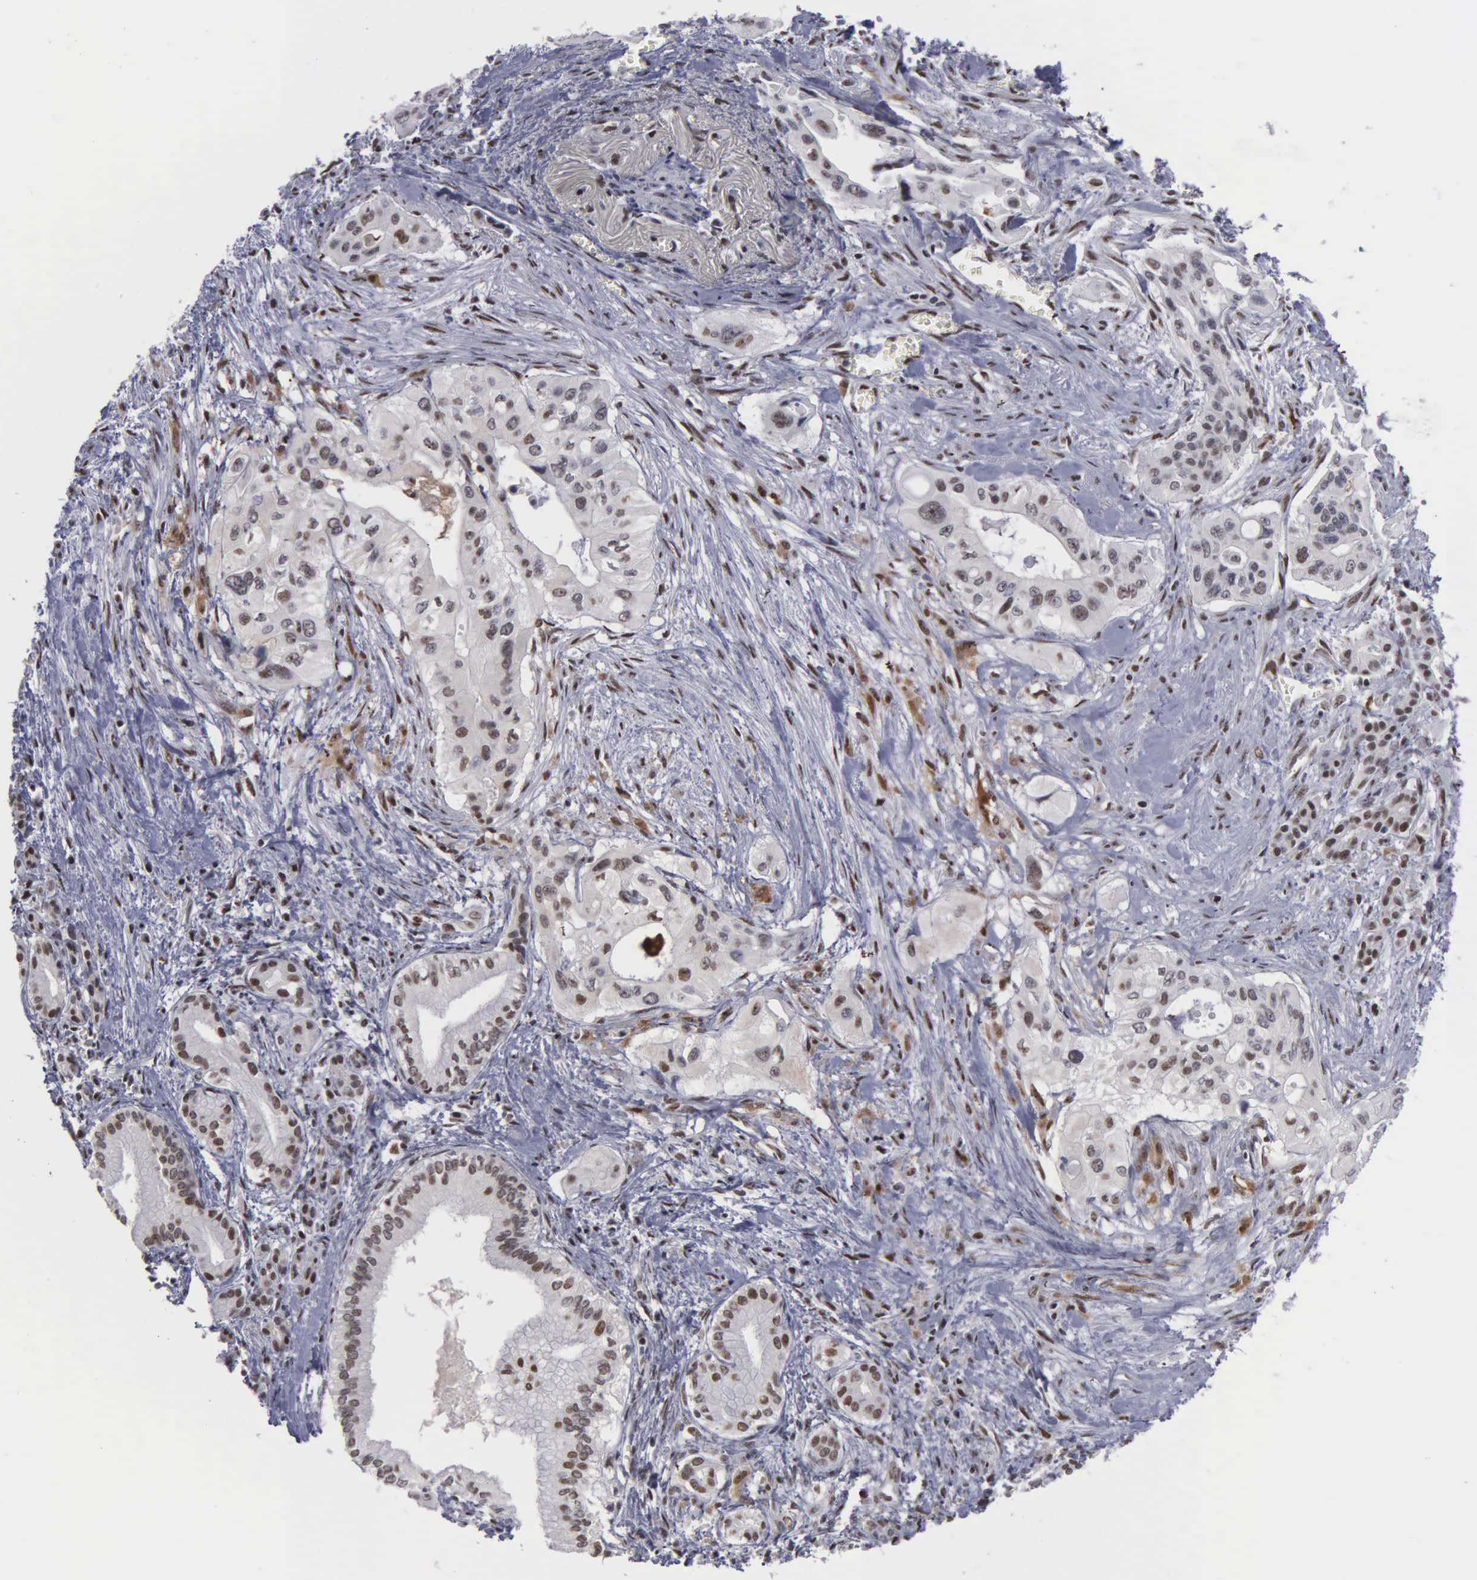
{"staining": {"intensity": "moderate", "quantity": "<25%", "location": "nuclear"}, "tissue": "pancreatic cancer", "cell_type": "Tumor cells", "image_type": "cancer", "snomed": [{"axis": "morphology", "description": "Adenocarcinoma, NOS"}, {"axis": "topography", "description": "Pancreas"}], "caption": "Immunohistochemical staining of human pancreatic cancer (adenocarcinoma) demonstrates moderate nuclear protein expression in approximately <25% of tumor cells.", "gene": "KIAA0586", "patient": {"sex": "male", "age": 77}}